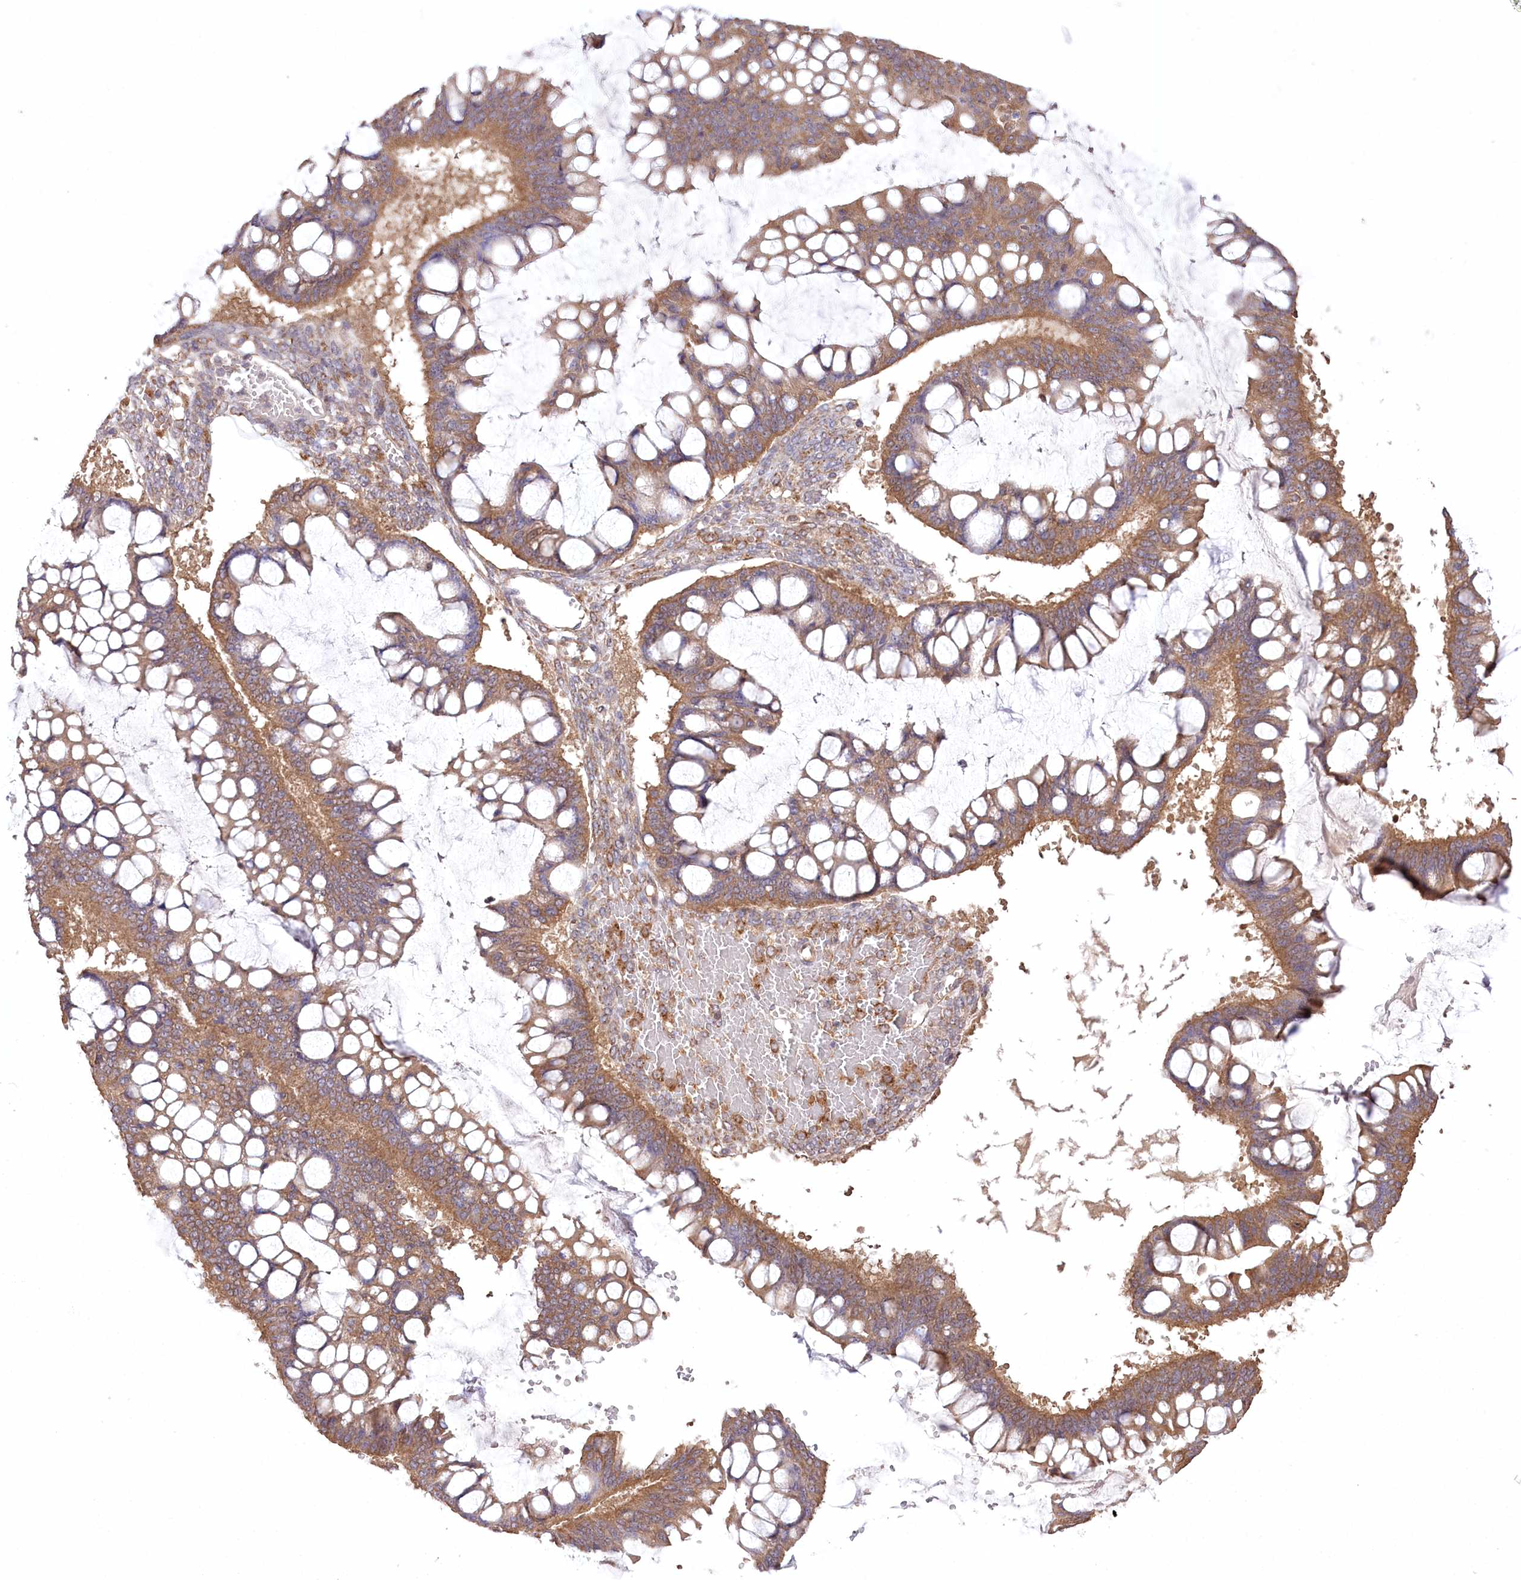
{"staining": {"intensity": "moderate", "quantity": ">75%", "location": "cytoplasmic/membranous"}, "tissue": "ovarian cancer", "cell_type": "Tumor cells", "image_type": "cancer", "snomed": [{"axis": "morphology", "description": "Cystadenocarcinoma, mucinous, NOS"}, {"axis": "topography", "description": "Ovary"}], "caption": "Immunohistochemical staining of human mucinous cystadenocarcinoma (ovarian) reveals moderate cytoplasmic/membranous protein positivity in about >75% of tumor cells. (DAB IHC, brown staining for protein, blue staining for nuclei).", "gene": "PRSS53", "patient": {"sex": "female", "age": 73}}